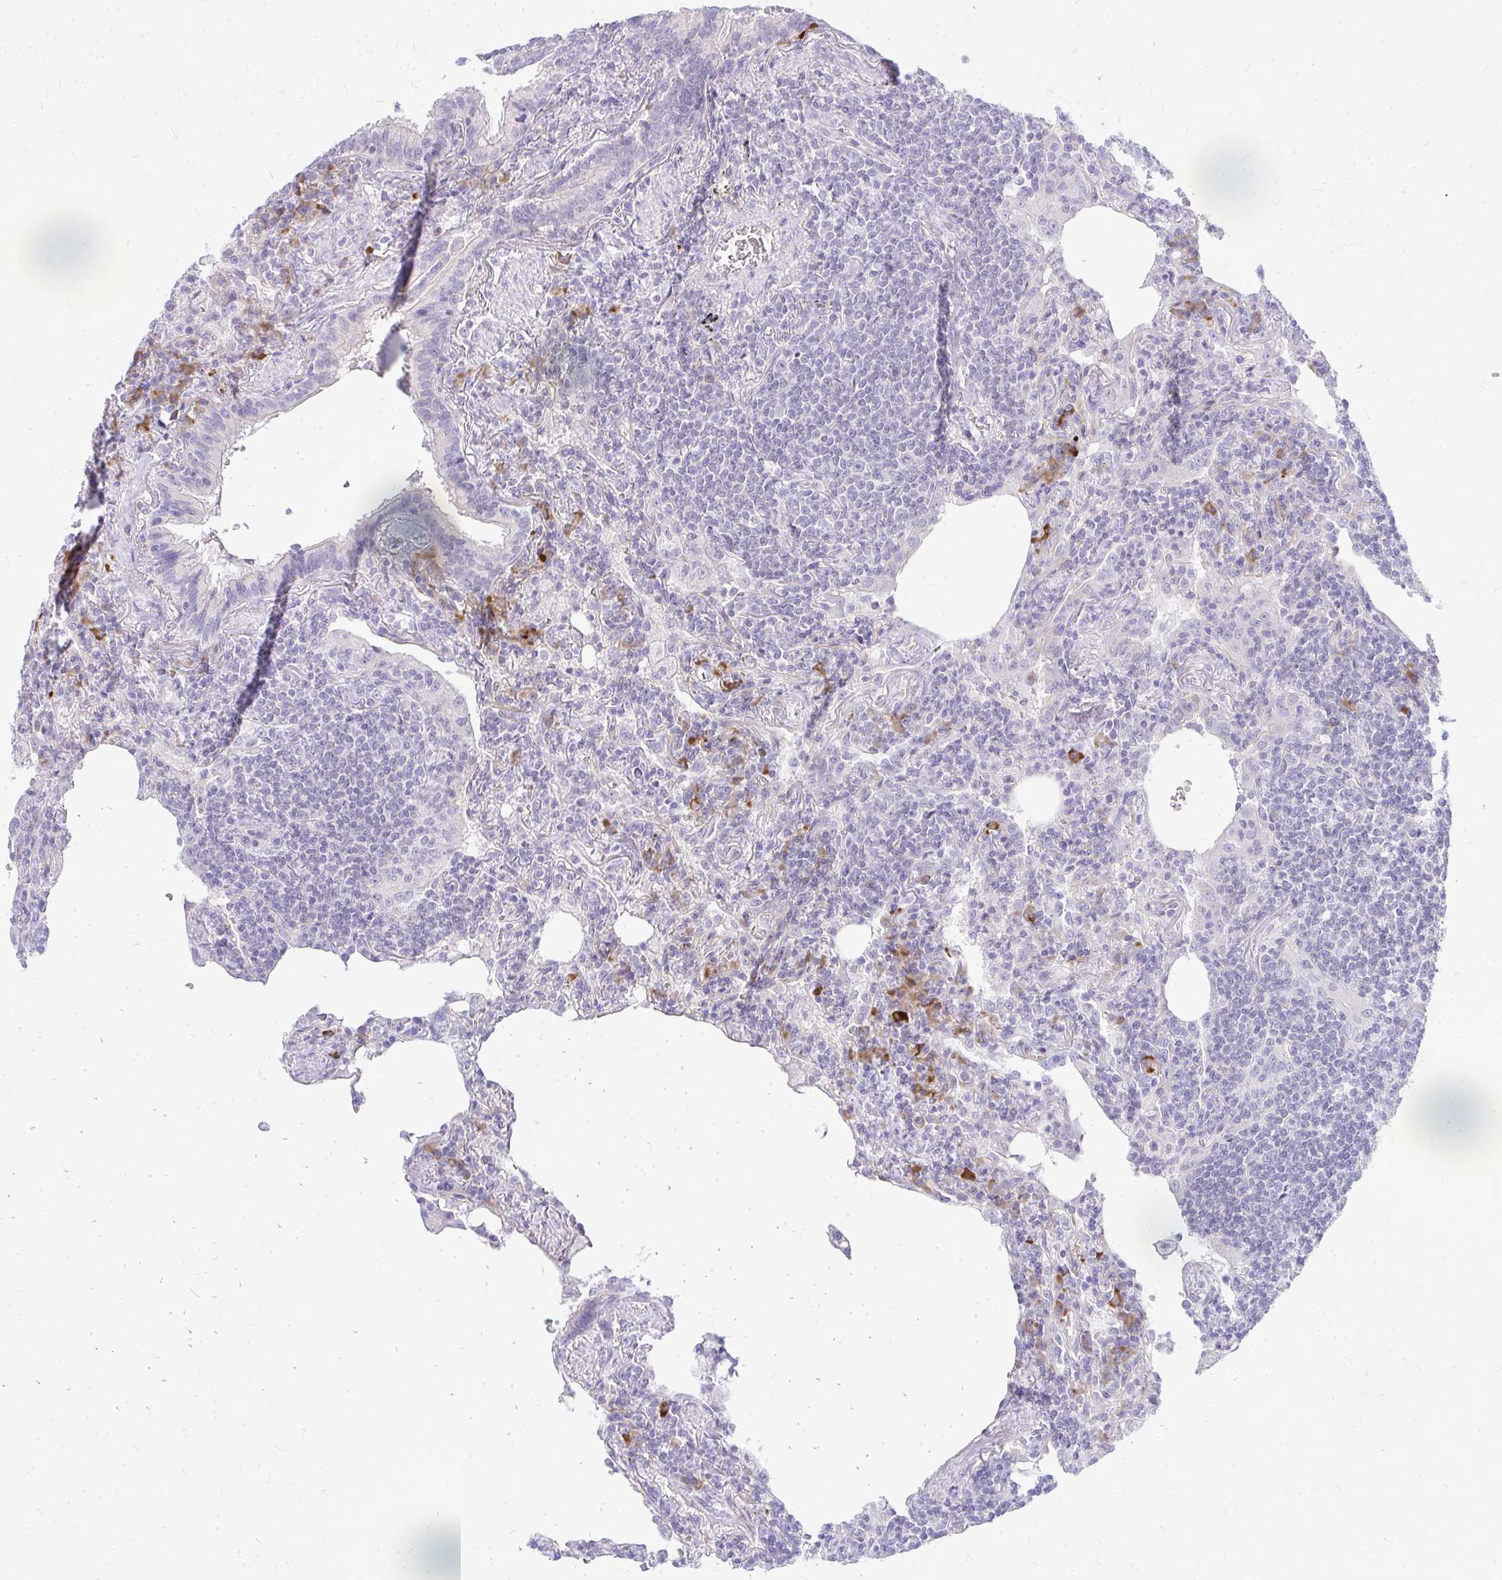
{"staining": {"intensity": "negative", "quantity": "none", "location": "none"}, "tissue": "lymphoma", "cell_type": "Tumor cells", "image_type": "cancer", "snomed": [{"axis": "morphology", "description": "Malignant lymphoma, non-Hodgkin's type, Low grade"}, {"axis": "topography", "description": "Lung"}], "caption": "Immunohistochemical staining of human lymphoma displays no significant staining in tumor cells. (DAB (3,3'-diaminobenzidine) immunohistochemistry (IHC) visualized using brightfield microscopy, high magnification).", "gene": "TSPEAR", "patient": {"sex": "female", "age": 71}}